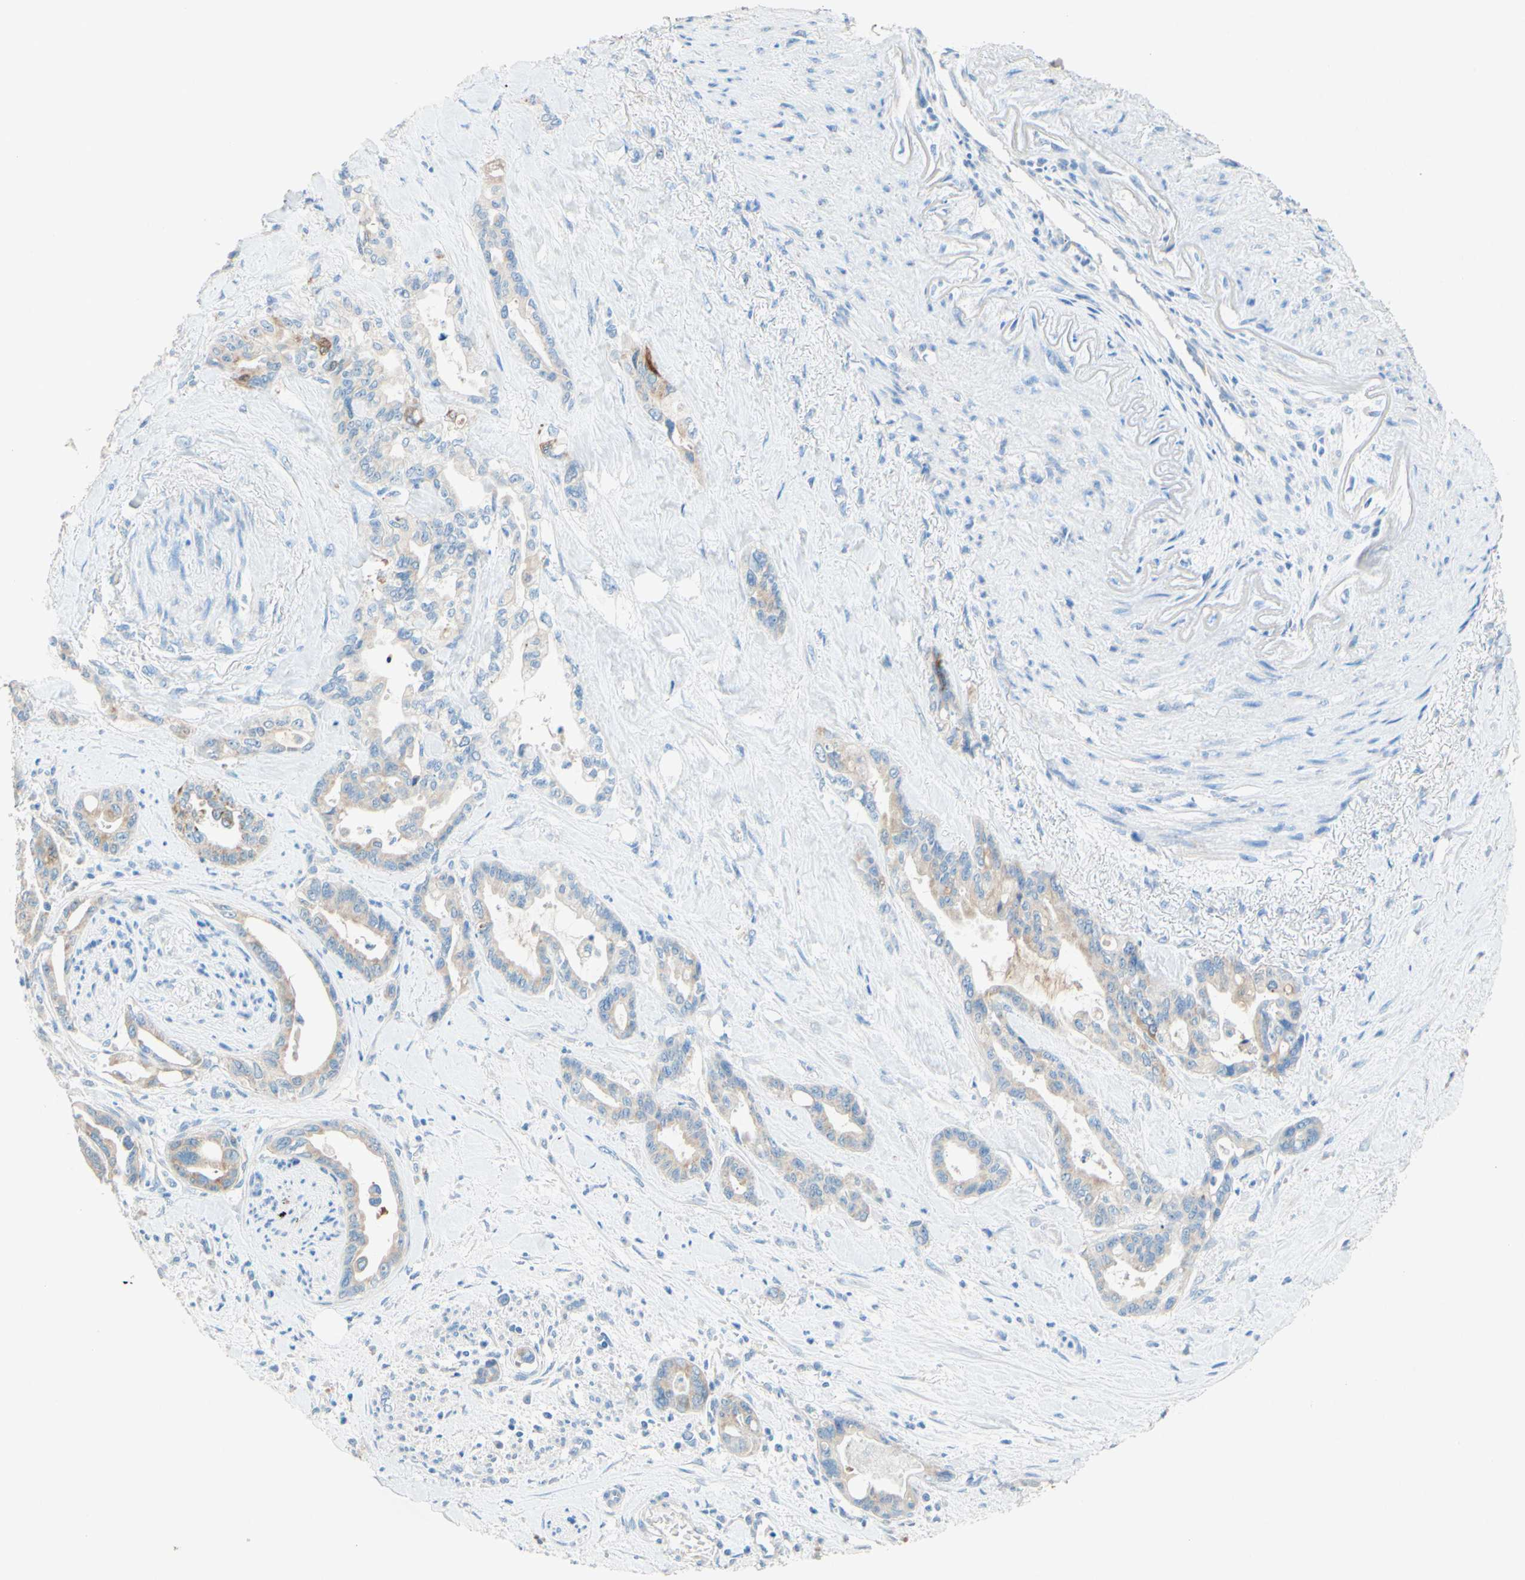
{"staining": {"intensity": "weak", "quantity": "25%-75%", "location": "cytoplasmic/membranous"}, "tissue": "pancreatic cancer", "cell_type": "Tumor cells", "image_type": "cancer", "snomed": [{"axis": "morphology", "description": "Adenocarcinoma, NOS"}, {"axis": "topography", "description": "Pancreas"}], "caption": "IHC of human pancreatic cancer shows low levels of weak cytoplasmic/membranous positivity in approximately 25%-75% of tumor cells. The protein is shown in brown color, while the nuclei are stained blue.", "gene": "SLC46A1", "patient": {"sex": "male", "age": 70}}